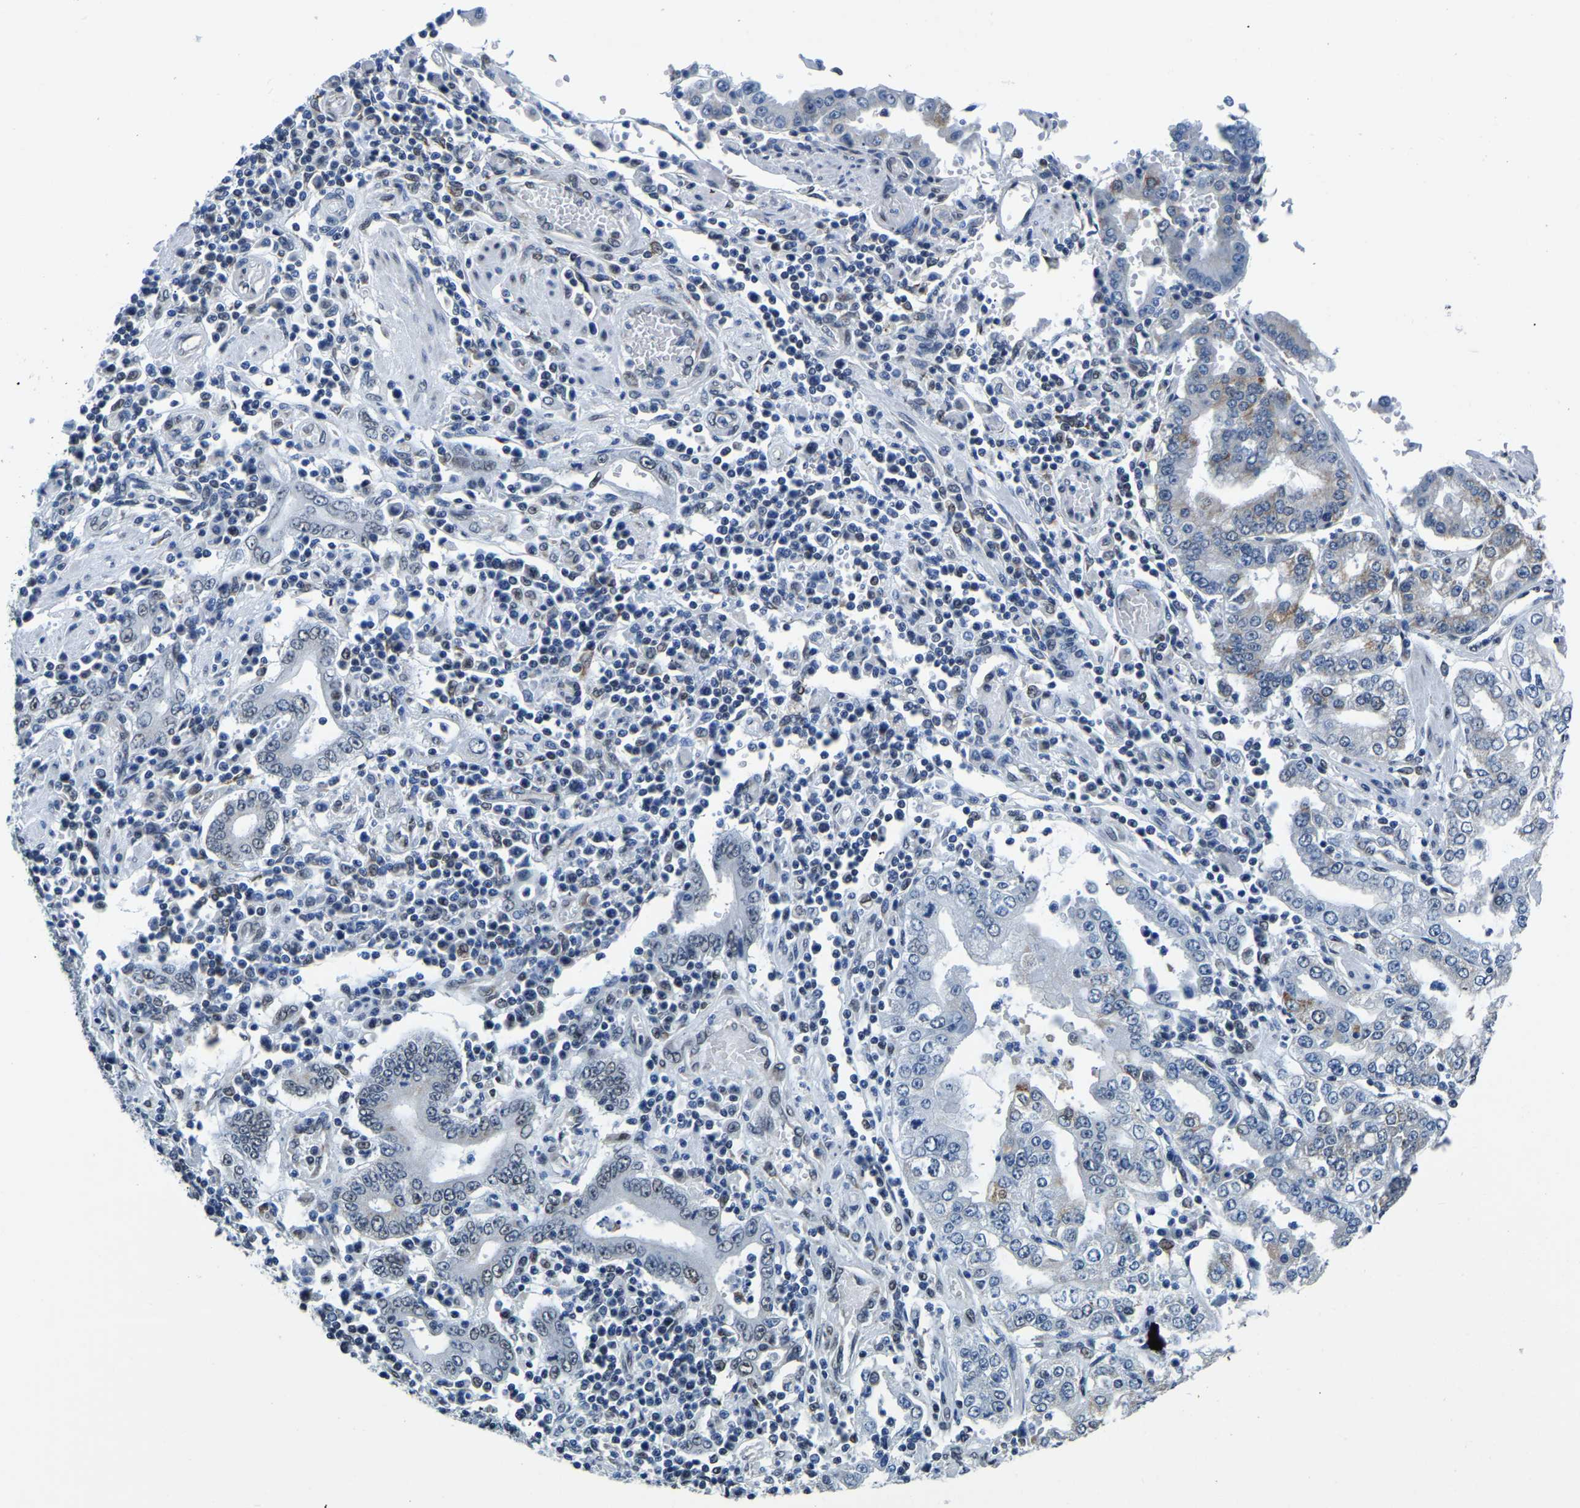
{"staining": {"intensity": "weak", "quantity": "<25%", "location": "nuclear"}, "tissue": "stomach cancer", "cell_type": "Tumor cells", "image_type": "cancer", "snomed": [{"axis": "morphology", "description": "Adenocarcinoma, NOS"}, {"axis": "topography", "description": "Stomach"}], "caption": "There is no significant staining in tumor cells of stomach cancer.", "gene": "BNIP3L", "patient": {"sex": "male", "age": 76}}